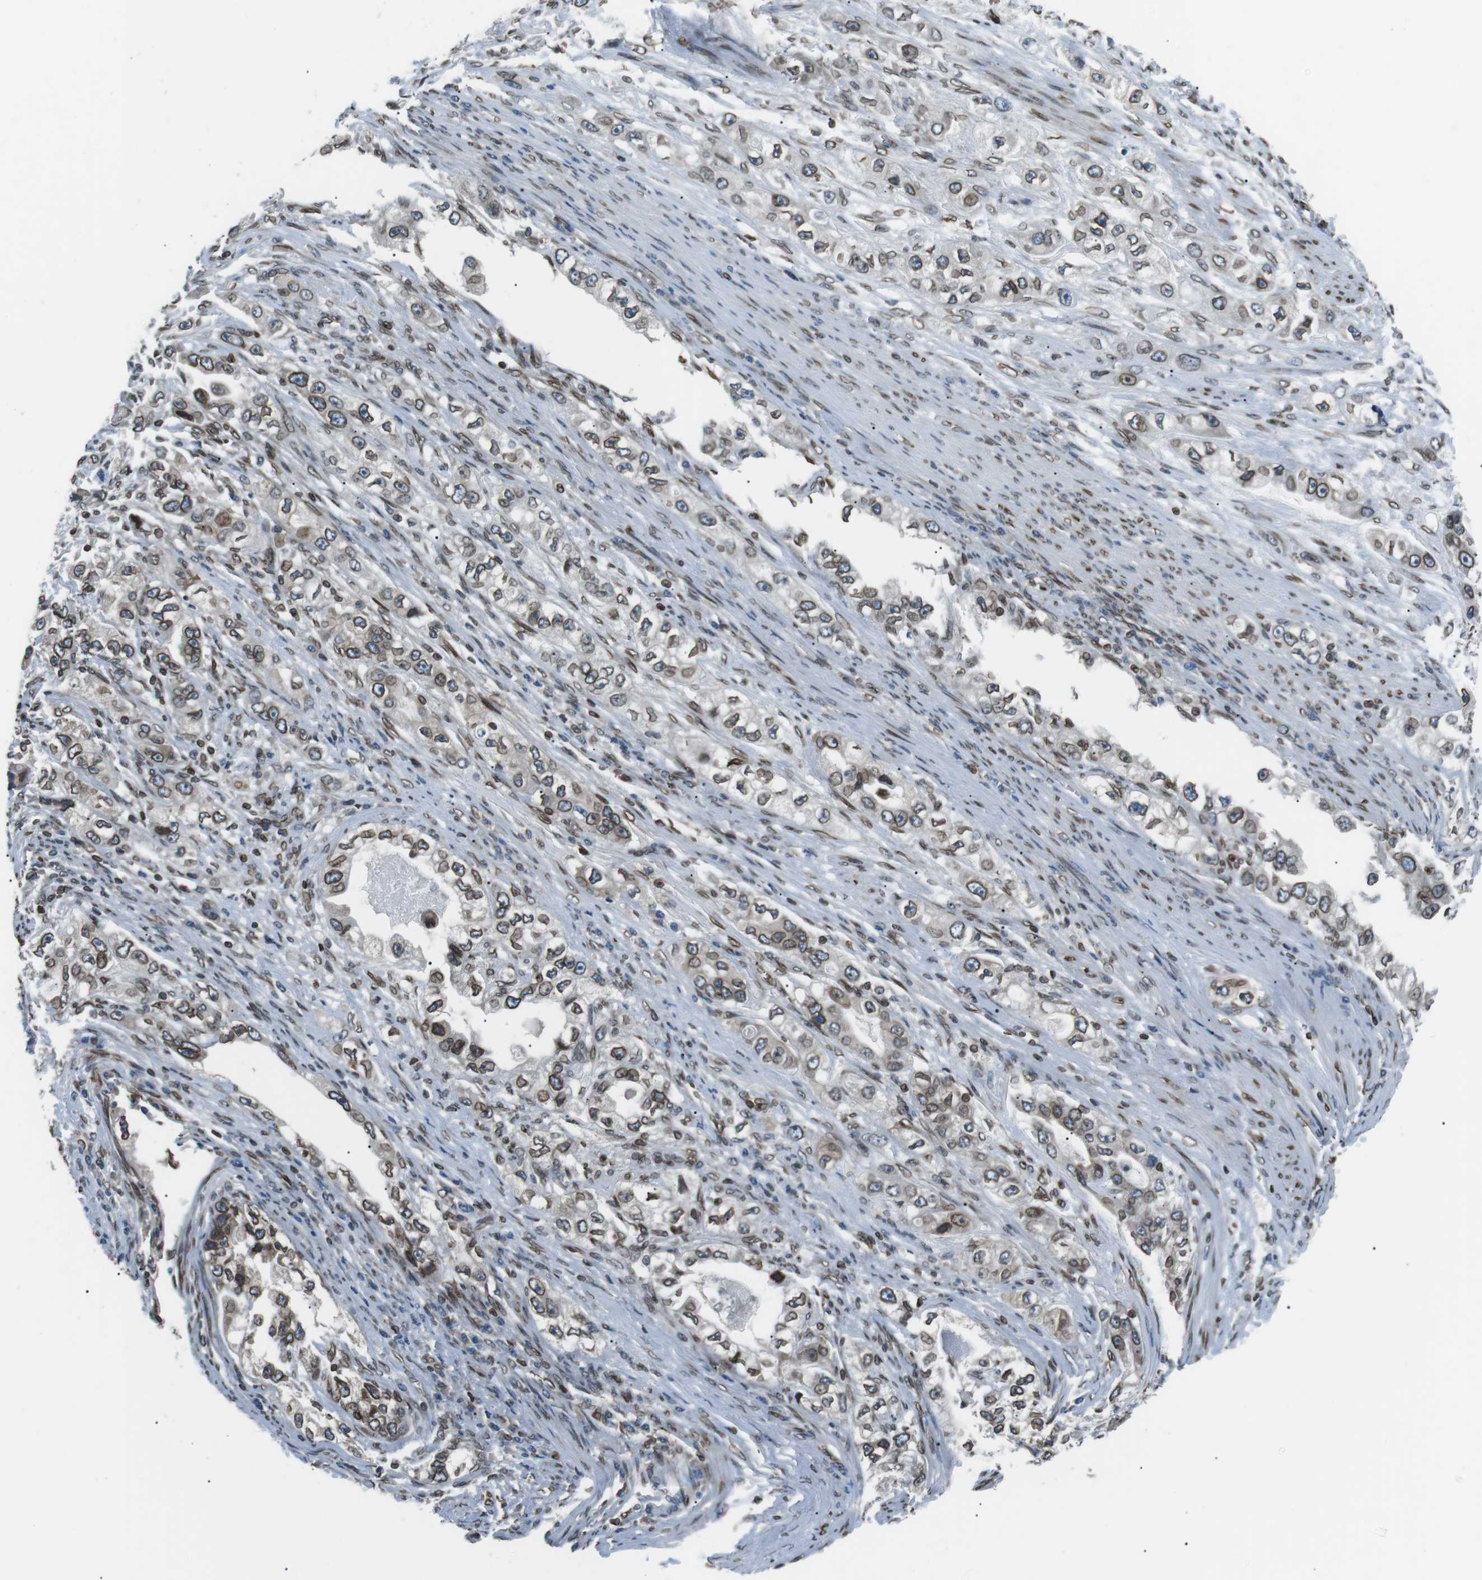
{"staining": {"intensity": "moderate", "quantity": ">75%", "location": "cytoplasmic/membranous,nuclear"}, "tissue": "stomach cancer", "cell_type": "Tumor cells", "image_type": "cancer", "snomed": [{"axis": "morphology", "description": "Adenocarcinoma, NOS"}, {"axis": "topography", "description": "Stomach, lower"}], "caption": "Stomach adenocarcinoma was stained to show a protein in brown. There is medium levels of moderate cytoplasmic/membranous and nuclear staining in approximately >75% of tumor cells.", "gene": "TMX4", "patient": {"sex": "female", "age": 93}}